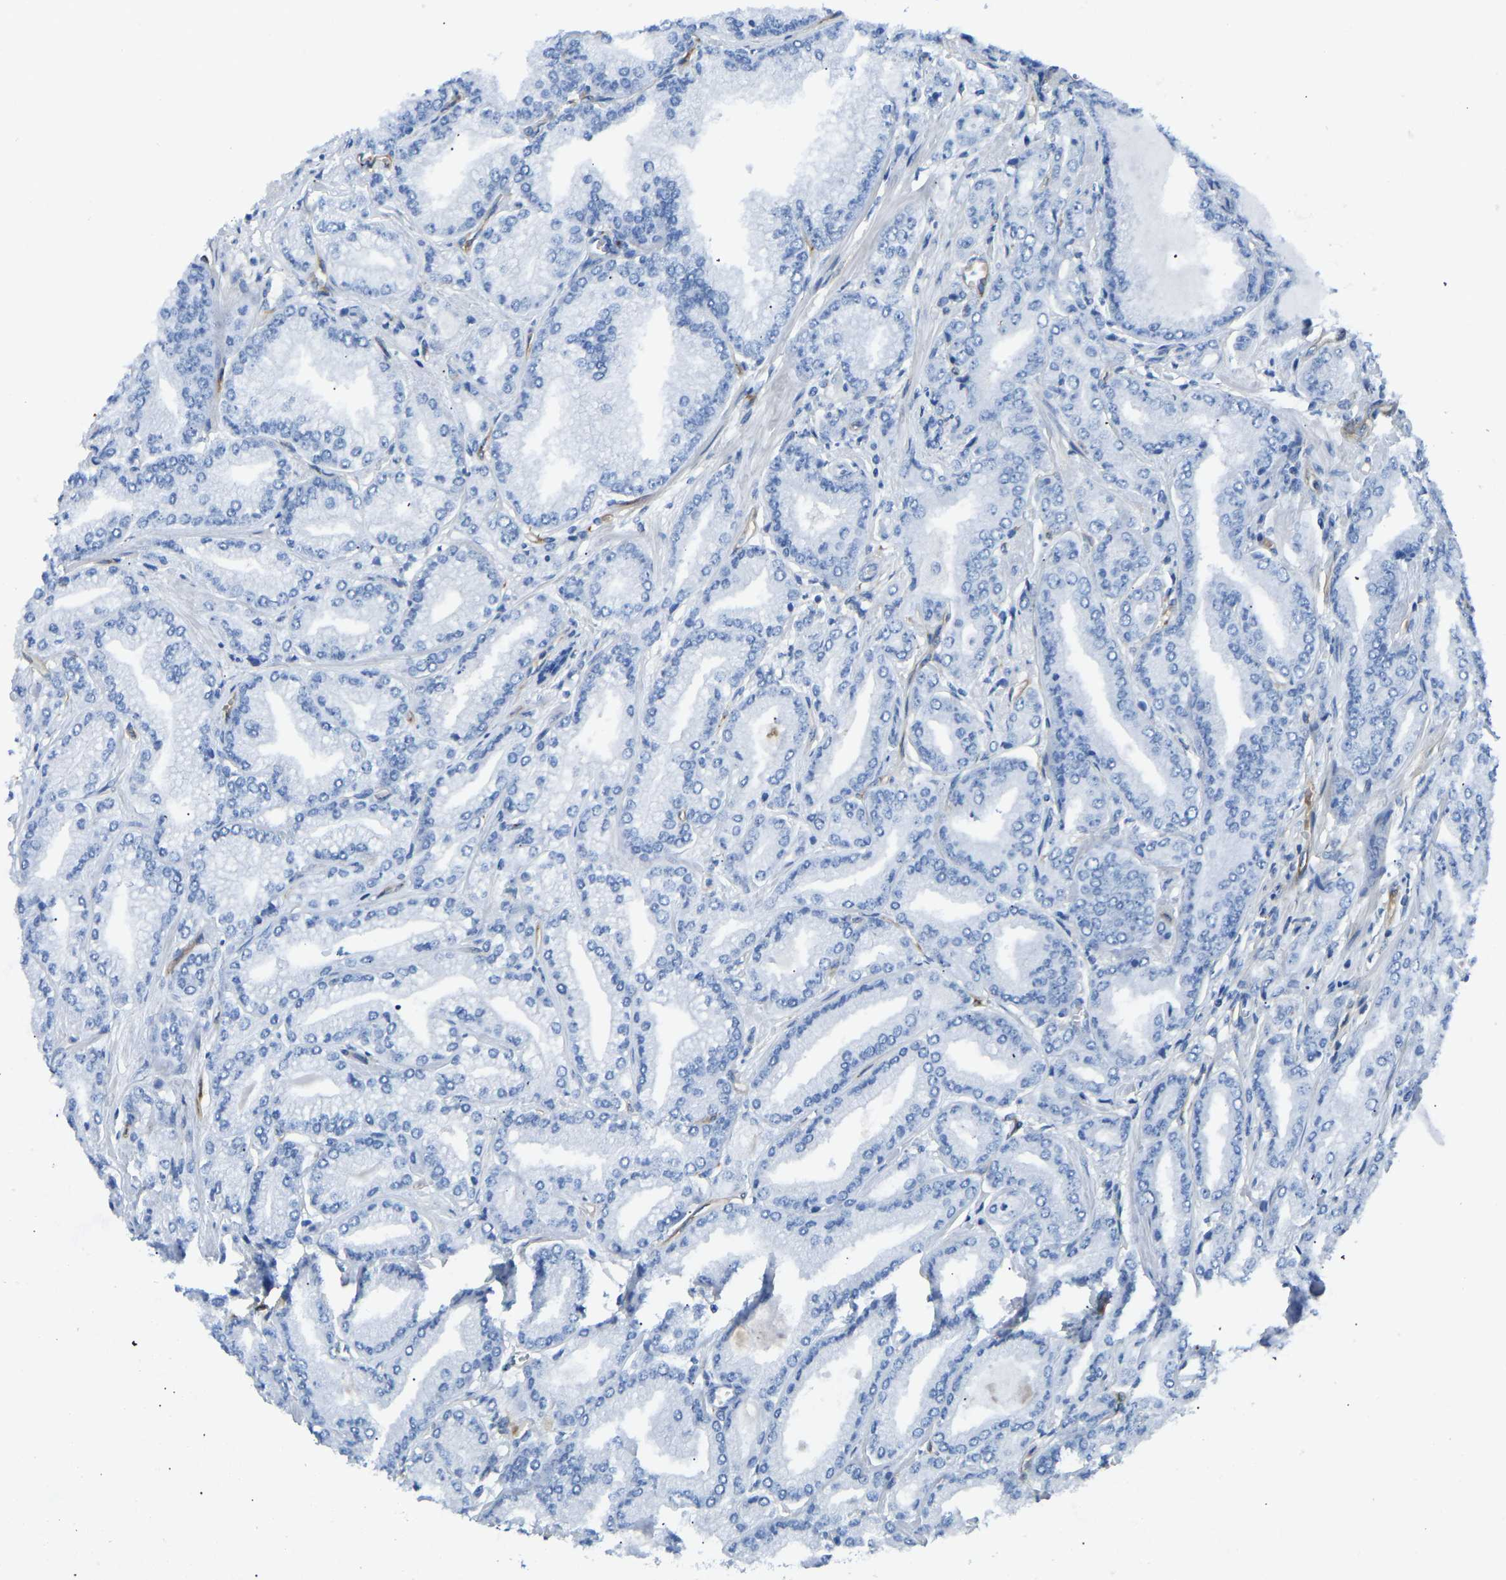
{"staining": {"intensity": "negative", "quantity": "none", "location": "none"}, "tissue": "prostate cancer", "cell_type": "Tumor cells", "image_type": "cancer", "snomed": [{"axis": "morphology", "description": "Adenocarcinoma, Low grade"}, {"axis": "topography", "description": "Prostate"}], "caption": "Prostate cancer (low-grade adenocarcinoma) was stained to show a protein in brown. There is no significant positivity in tumor cells.", "gene": "COL15A1", "patient": {"sex": "male", "age": 52}}